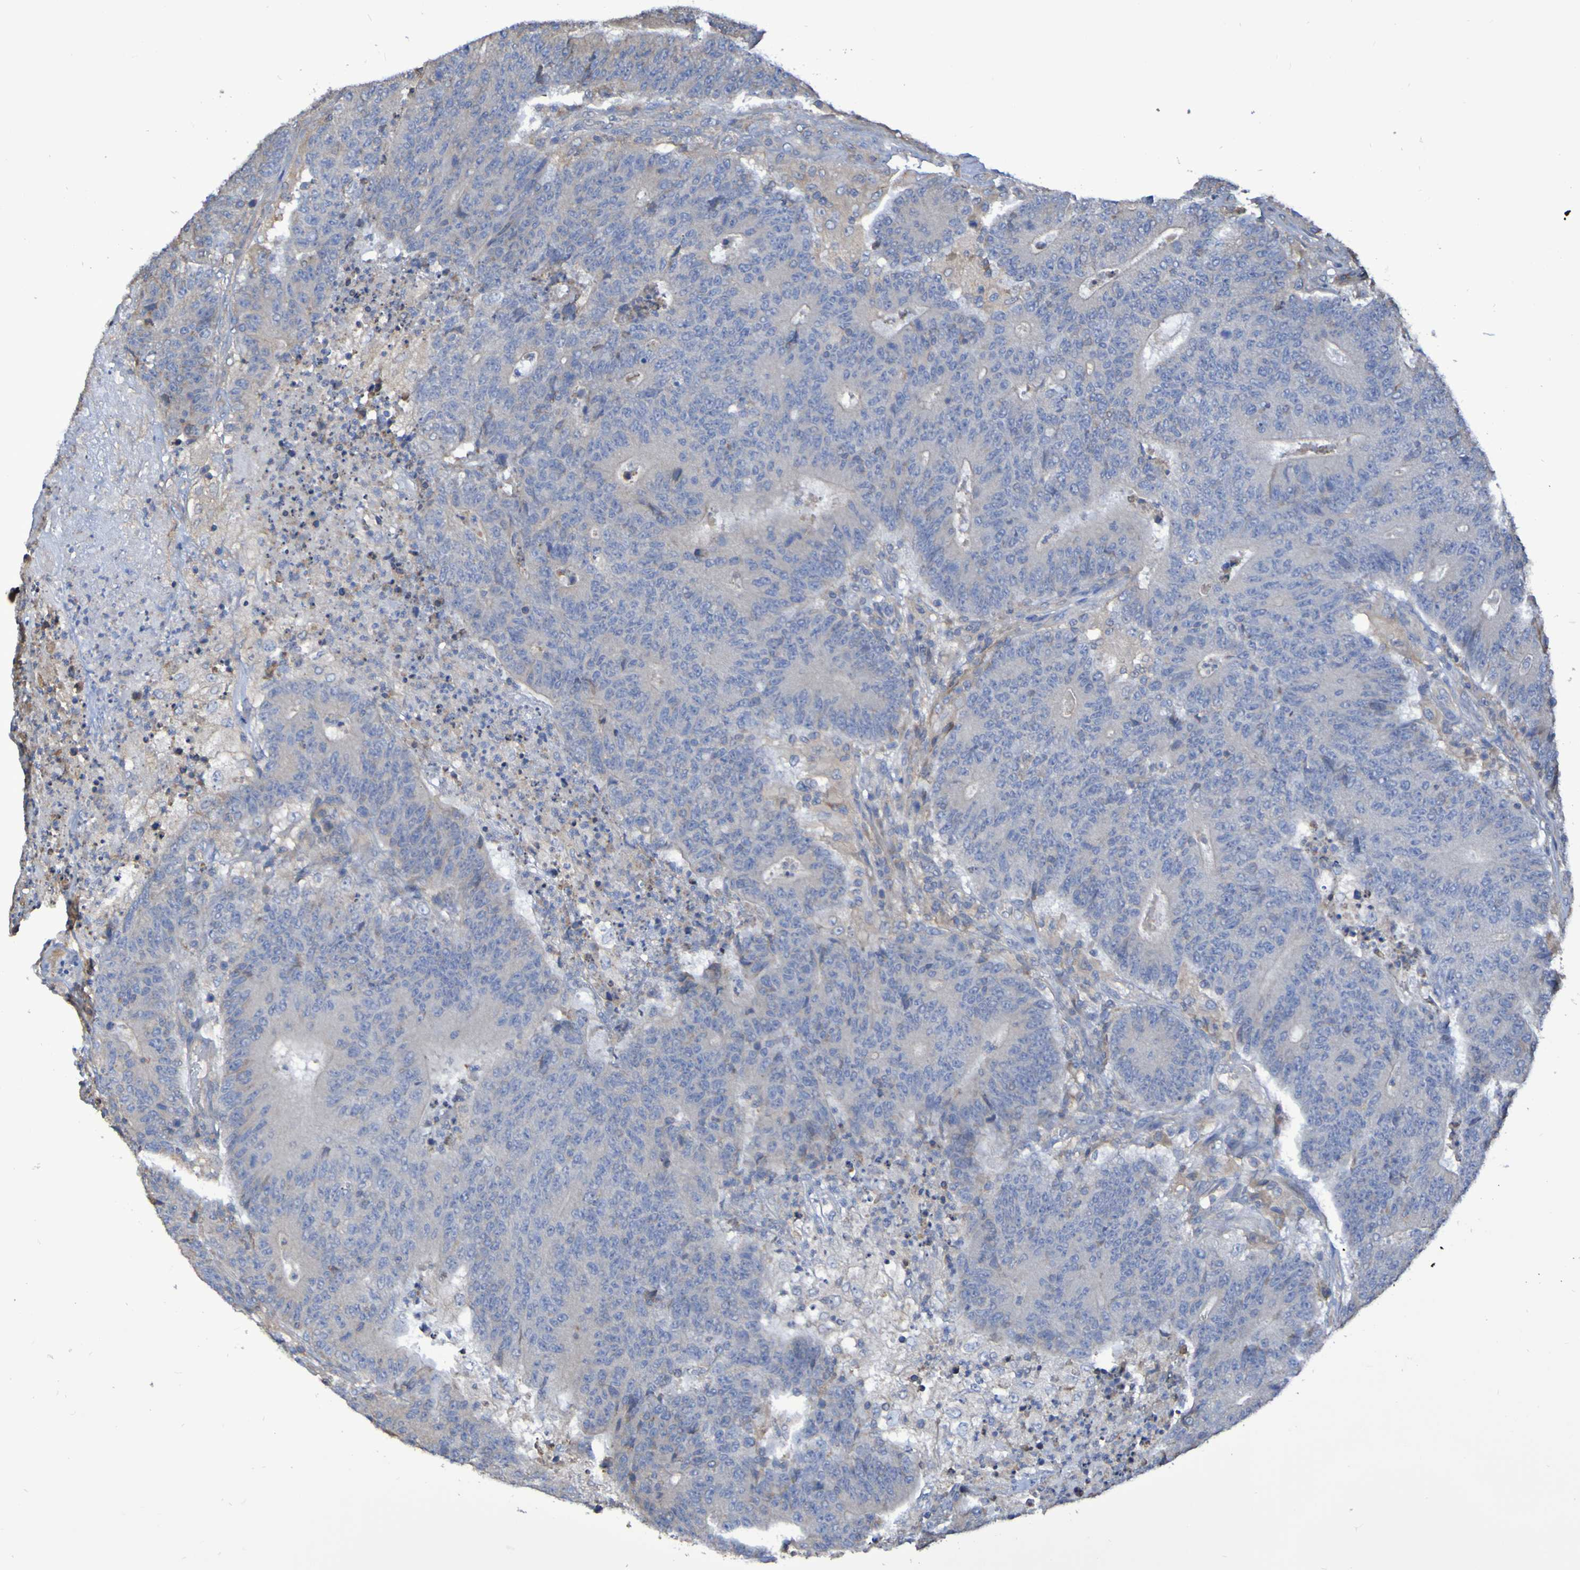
{"staining": {"intensity": "weak", "quantity": "<25%", "location": "cytoplasmic/membranous"}, "tissue": "colorectal cancer", "cell_type": "Tumor cells", "image_type": "cancer", "snomed": [{"axis": "morphology", "description": "Normal tissue, NOS"}, {"axis": "morphology", "description": "Adenocarcinoma, NOS"}, {"axis": "topography", "description": "Colon"}], "caption": "Tumor cells are negative for protein expression in human colorectal cancer.", "gene": "SYNJ1", "patient": {"sex": "female", "age": 75}}